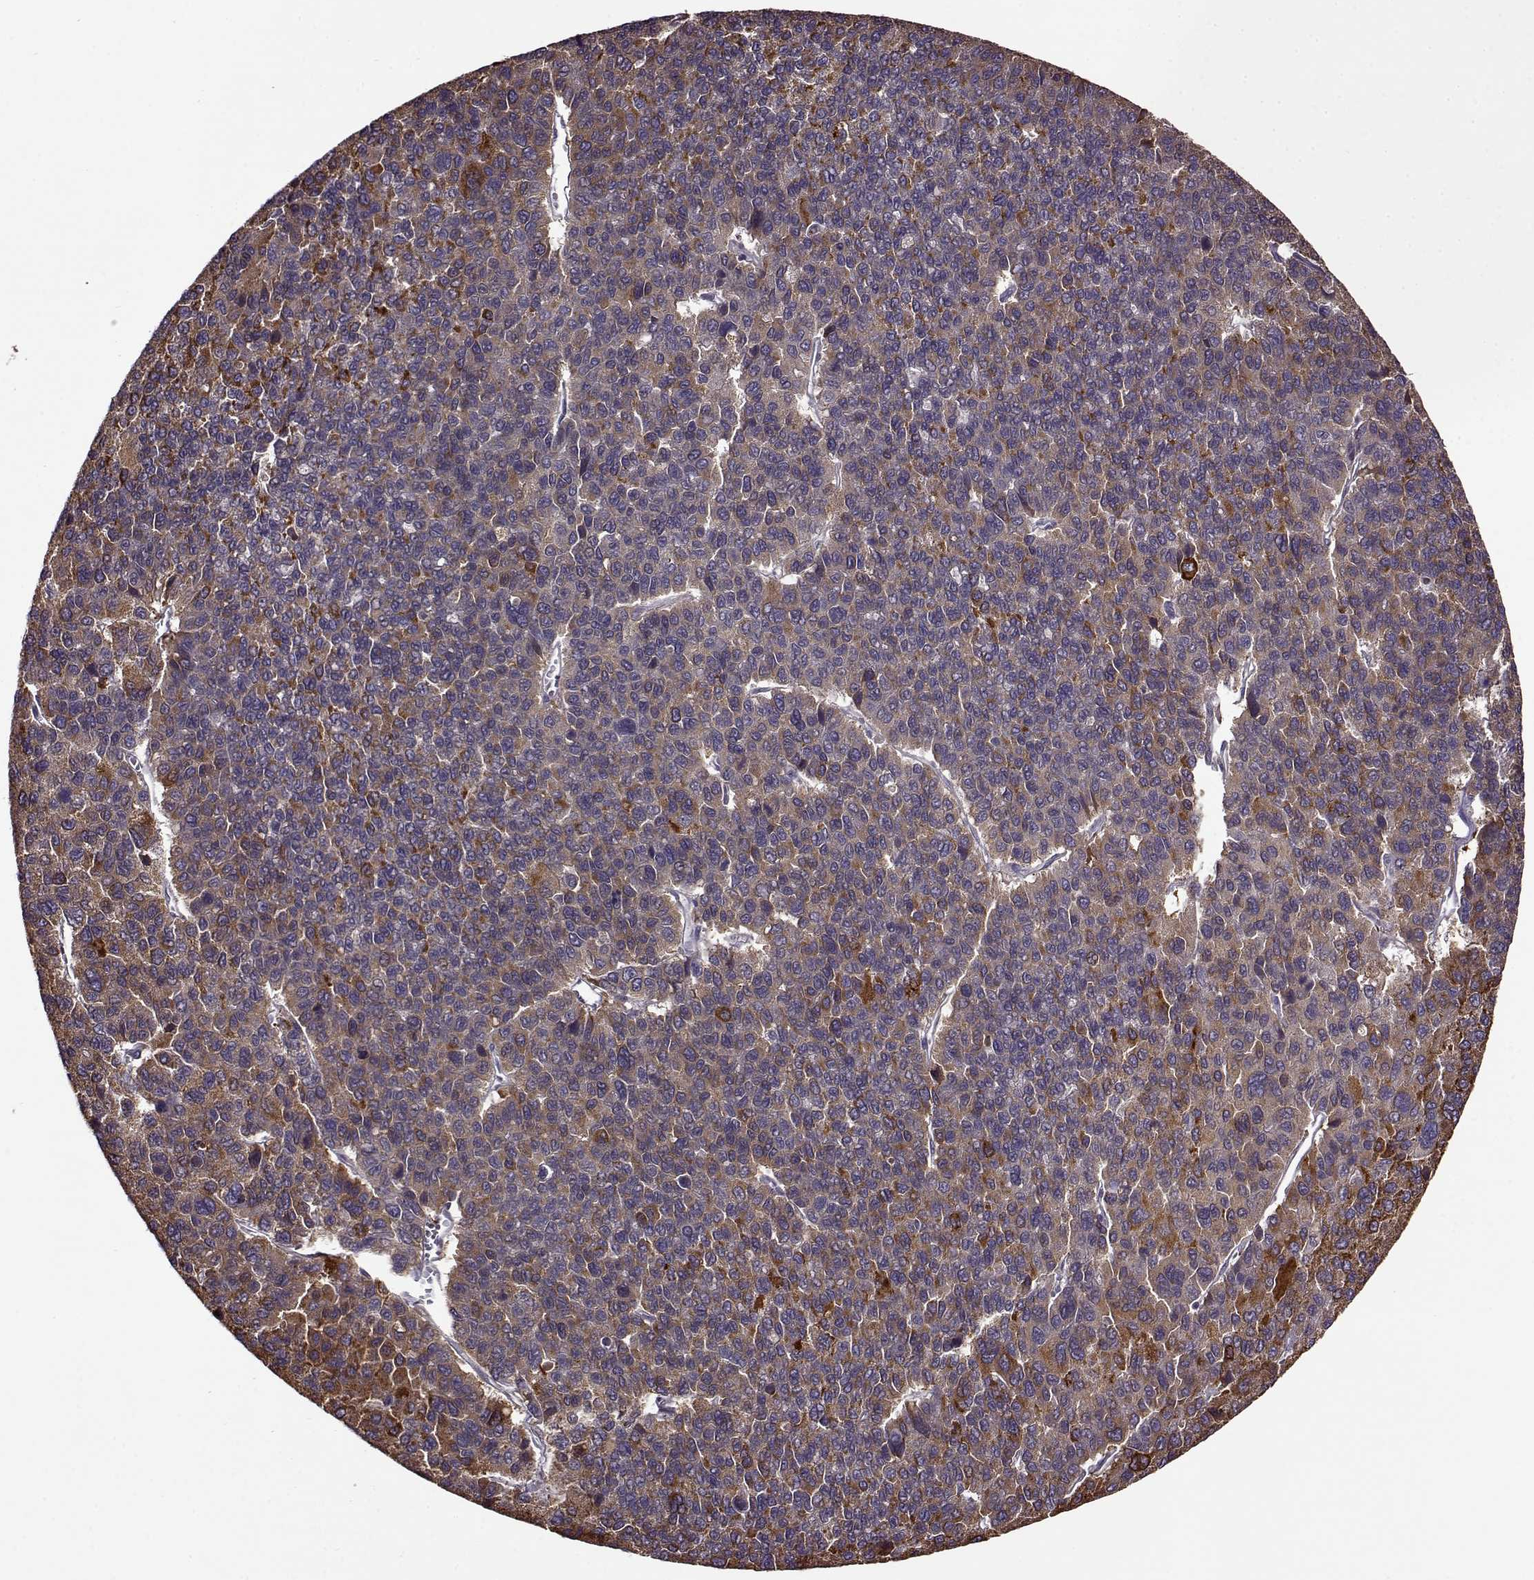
{"staining": {"intensity": "moderate", "quantity": ">75%", "location": "cytoplasmic/membranous"}, "tissue": "liver cancer", "cell_type": "Tumor cells", "image_type": "cancer", "snomed": [{"axis": "morphology", "description": "Carcinoma, Hepatocellular, NOS"}, {"axis": "topography", "description": "Liver"}], "caption": "Protein expression analysis of human liver hepatocellular carcinoma reveals moderate cytoplasmic/membranous expression in about >75% of tumor cells.", "gene": "MAIP1", "patient": {"sex": "female", "age": 41}}